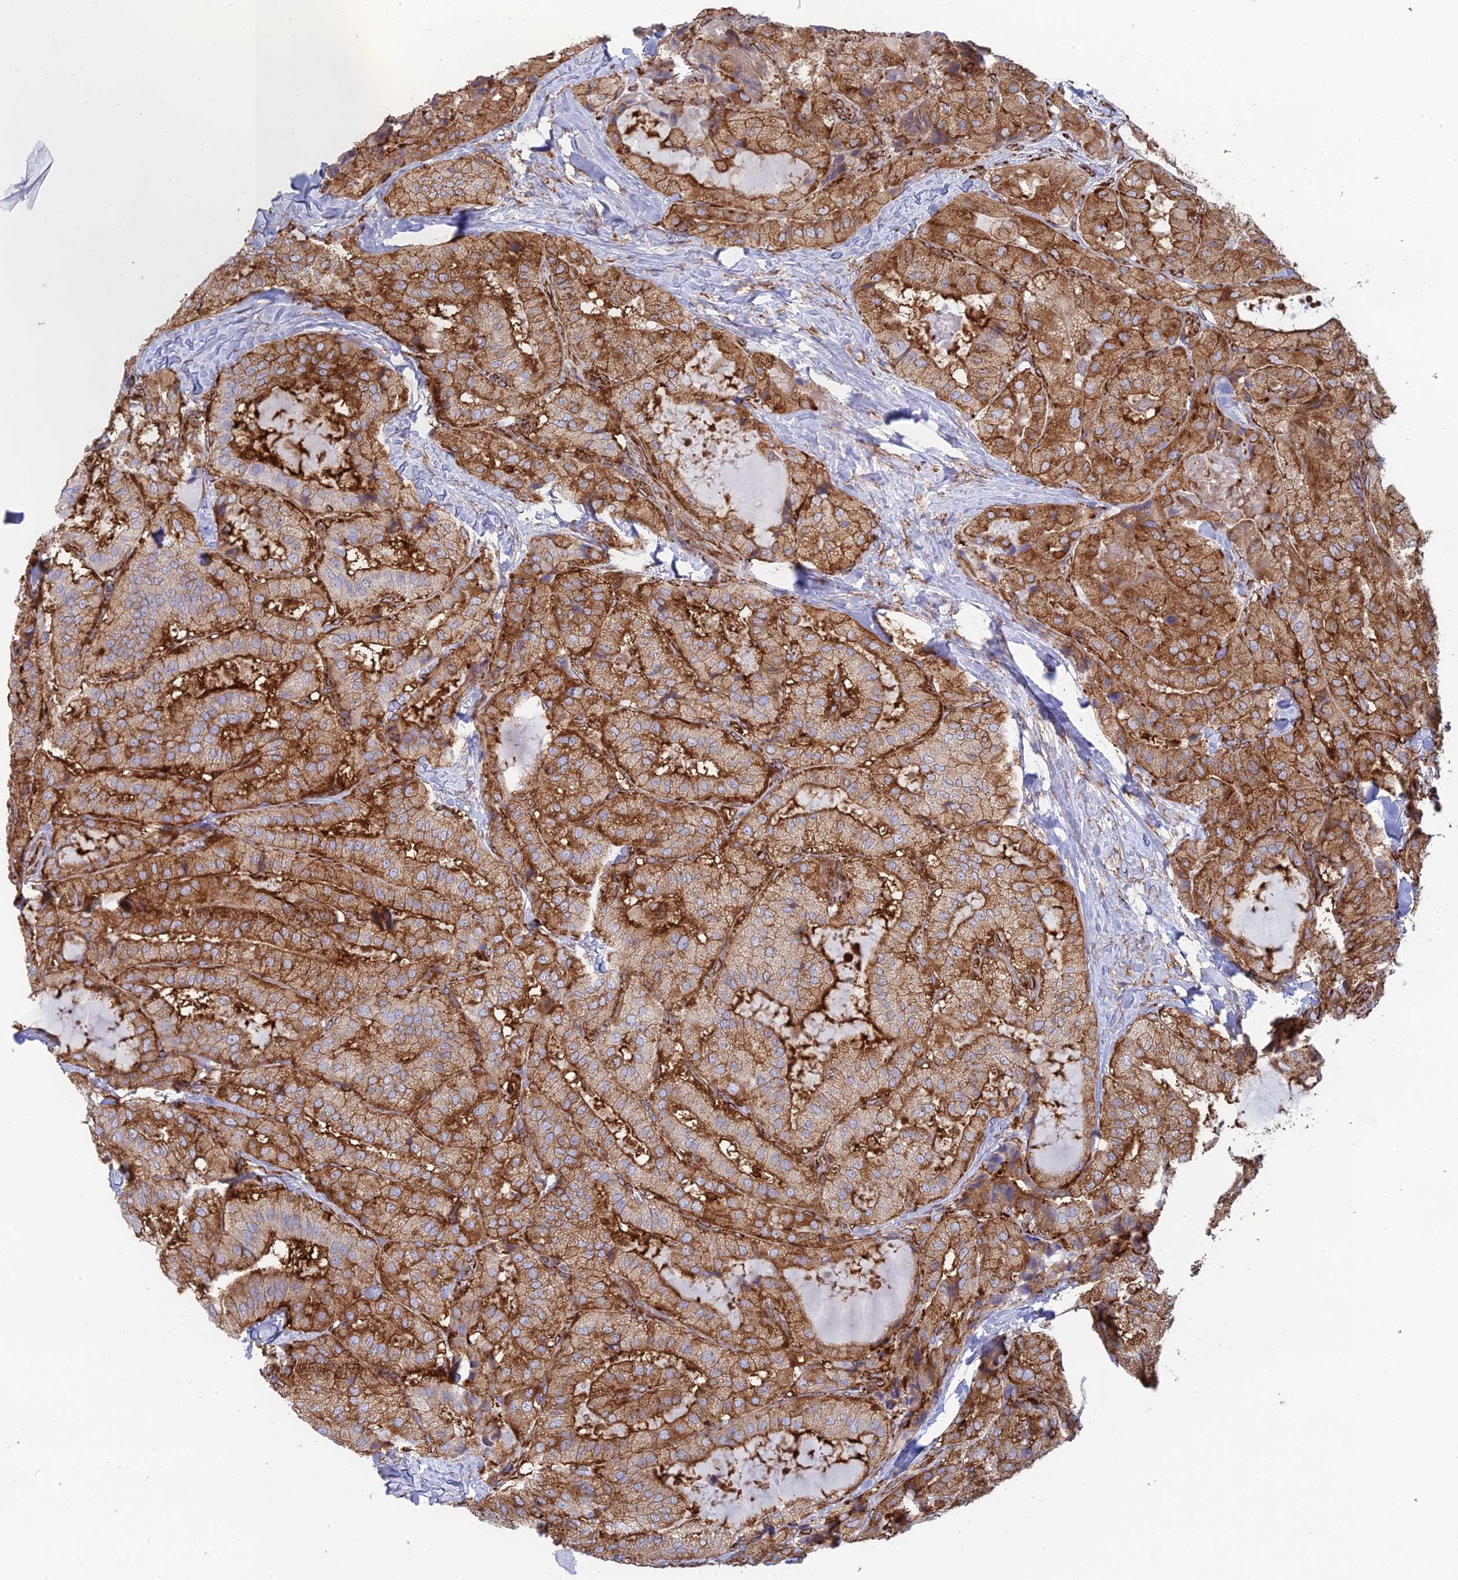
{"staining": {"intensity": "moderate", "quantity": ">75%", "location": "cytoplasmic/membranous"}, "tissue": "thyroid cancer", "cell_type": "Tumor cells", "image_type": "cancer", "snomed": [{"axis": "morphology", "description": "Normal tissue, NOS"}, {"axis": "morphology", "description": "Papillary adenocarcinoma, NOS"}, {"axis": "topography", "description": "Thyroid gland"}], "caption": "Thyroid cancer stained for a protein shows moderate cytoplasmic/membranous positivity in tumor cells. (Brightfield microscopy of DAB IHC at high magnification).", "gene": "CCDC69", "patient": {"sex": "female", "age": 59}}